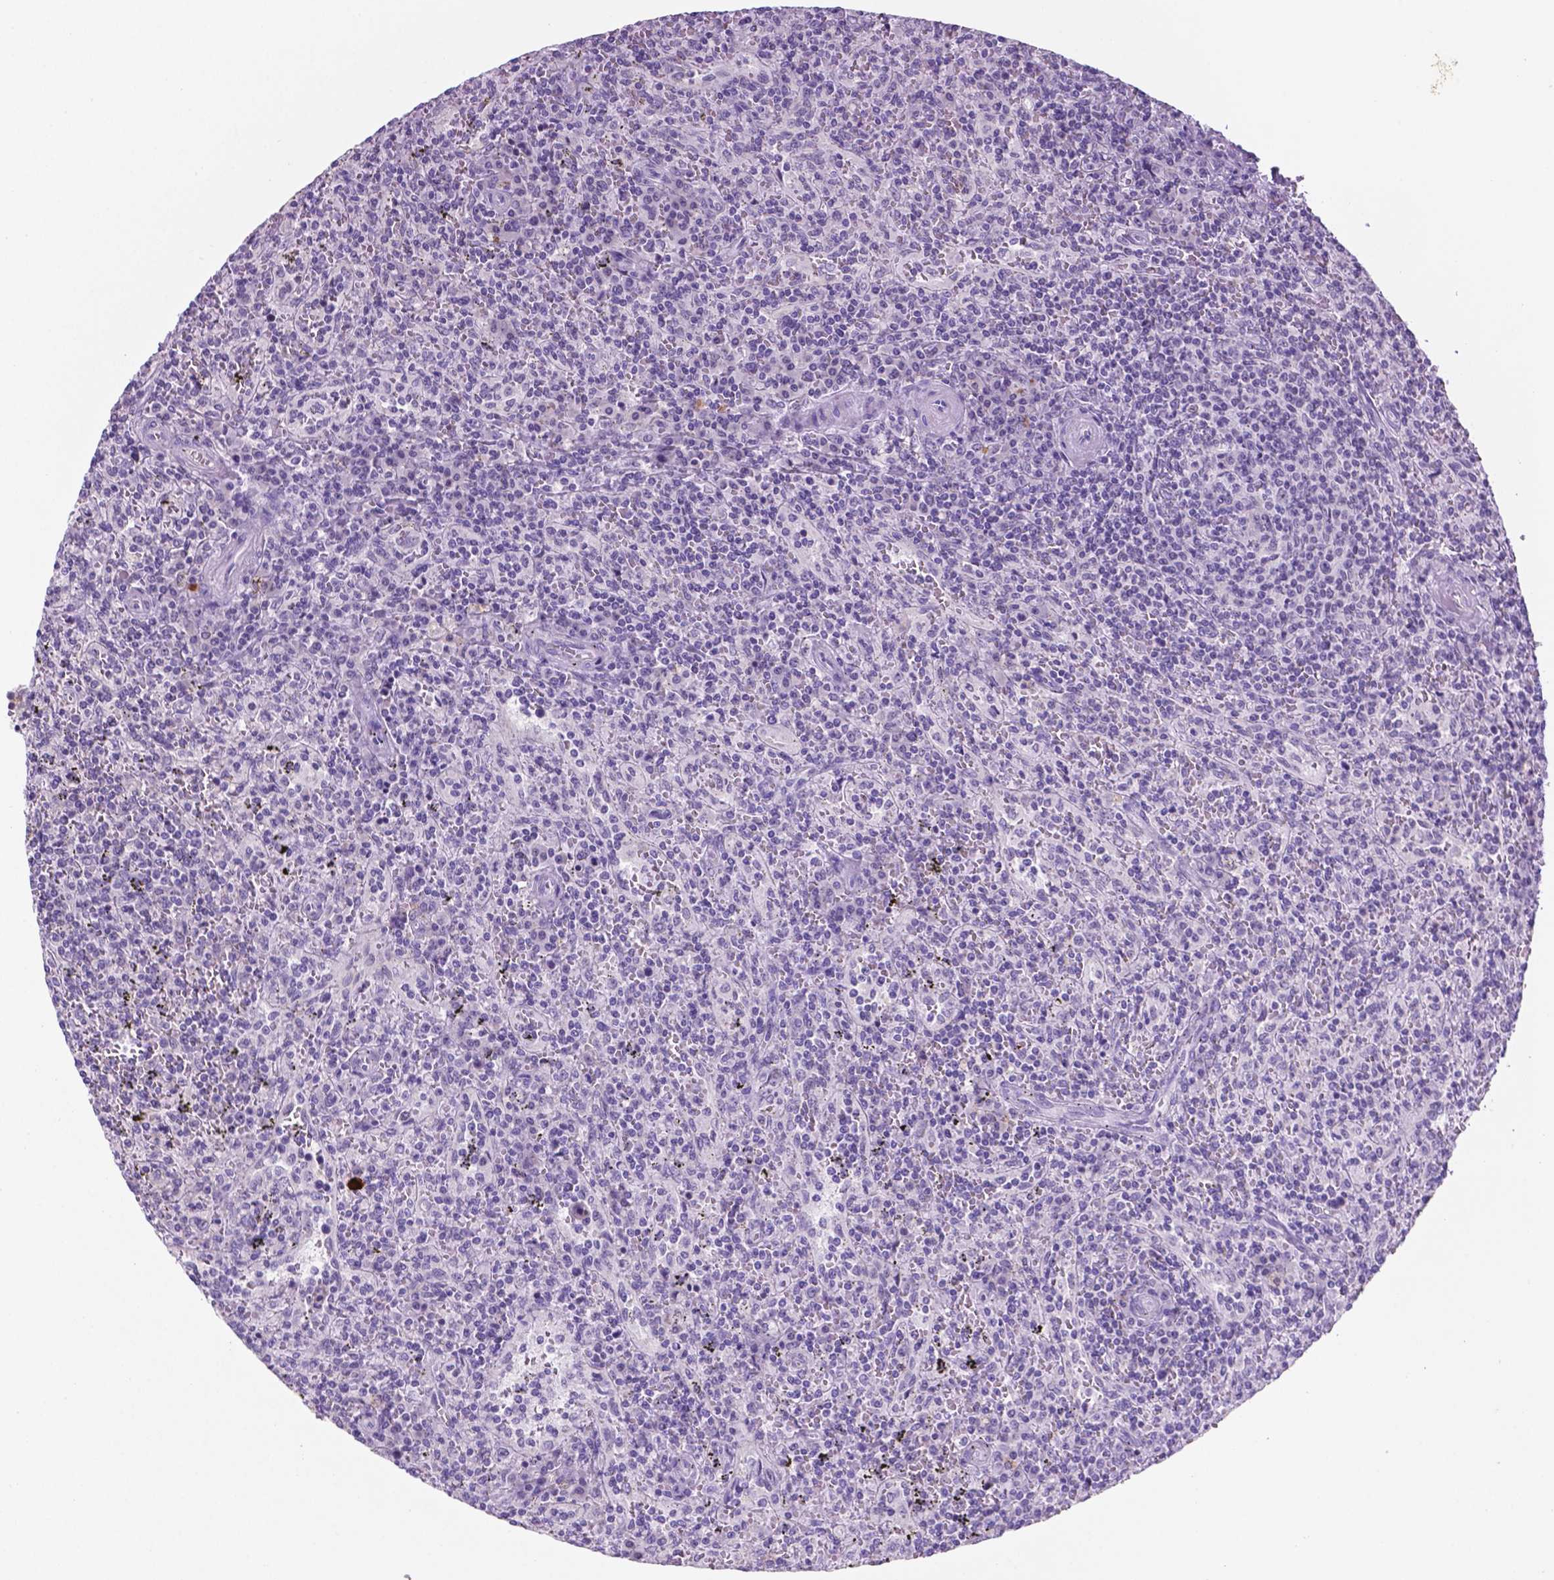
{"staining": {"intensity": "negative", "quantity": "none", "location": "none"}, "tissue": "lymphoma", "cell_type": "Tumor cells", "image_type": "cancer", "snomed": [{"axis": "morphology", "description": "Malignant lymphoma, non-Hodgkin's type, Low grade"}, {"axis": "topography", "description": "Spleen"}], "caption": "A histopathology image of lymphoma stained for a protein exhibits no brown staining in tumor cells.", "gene": "C18orf21", "patient": {"sex": "male", "age": 62}}